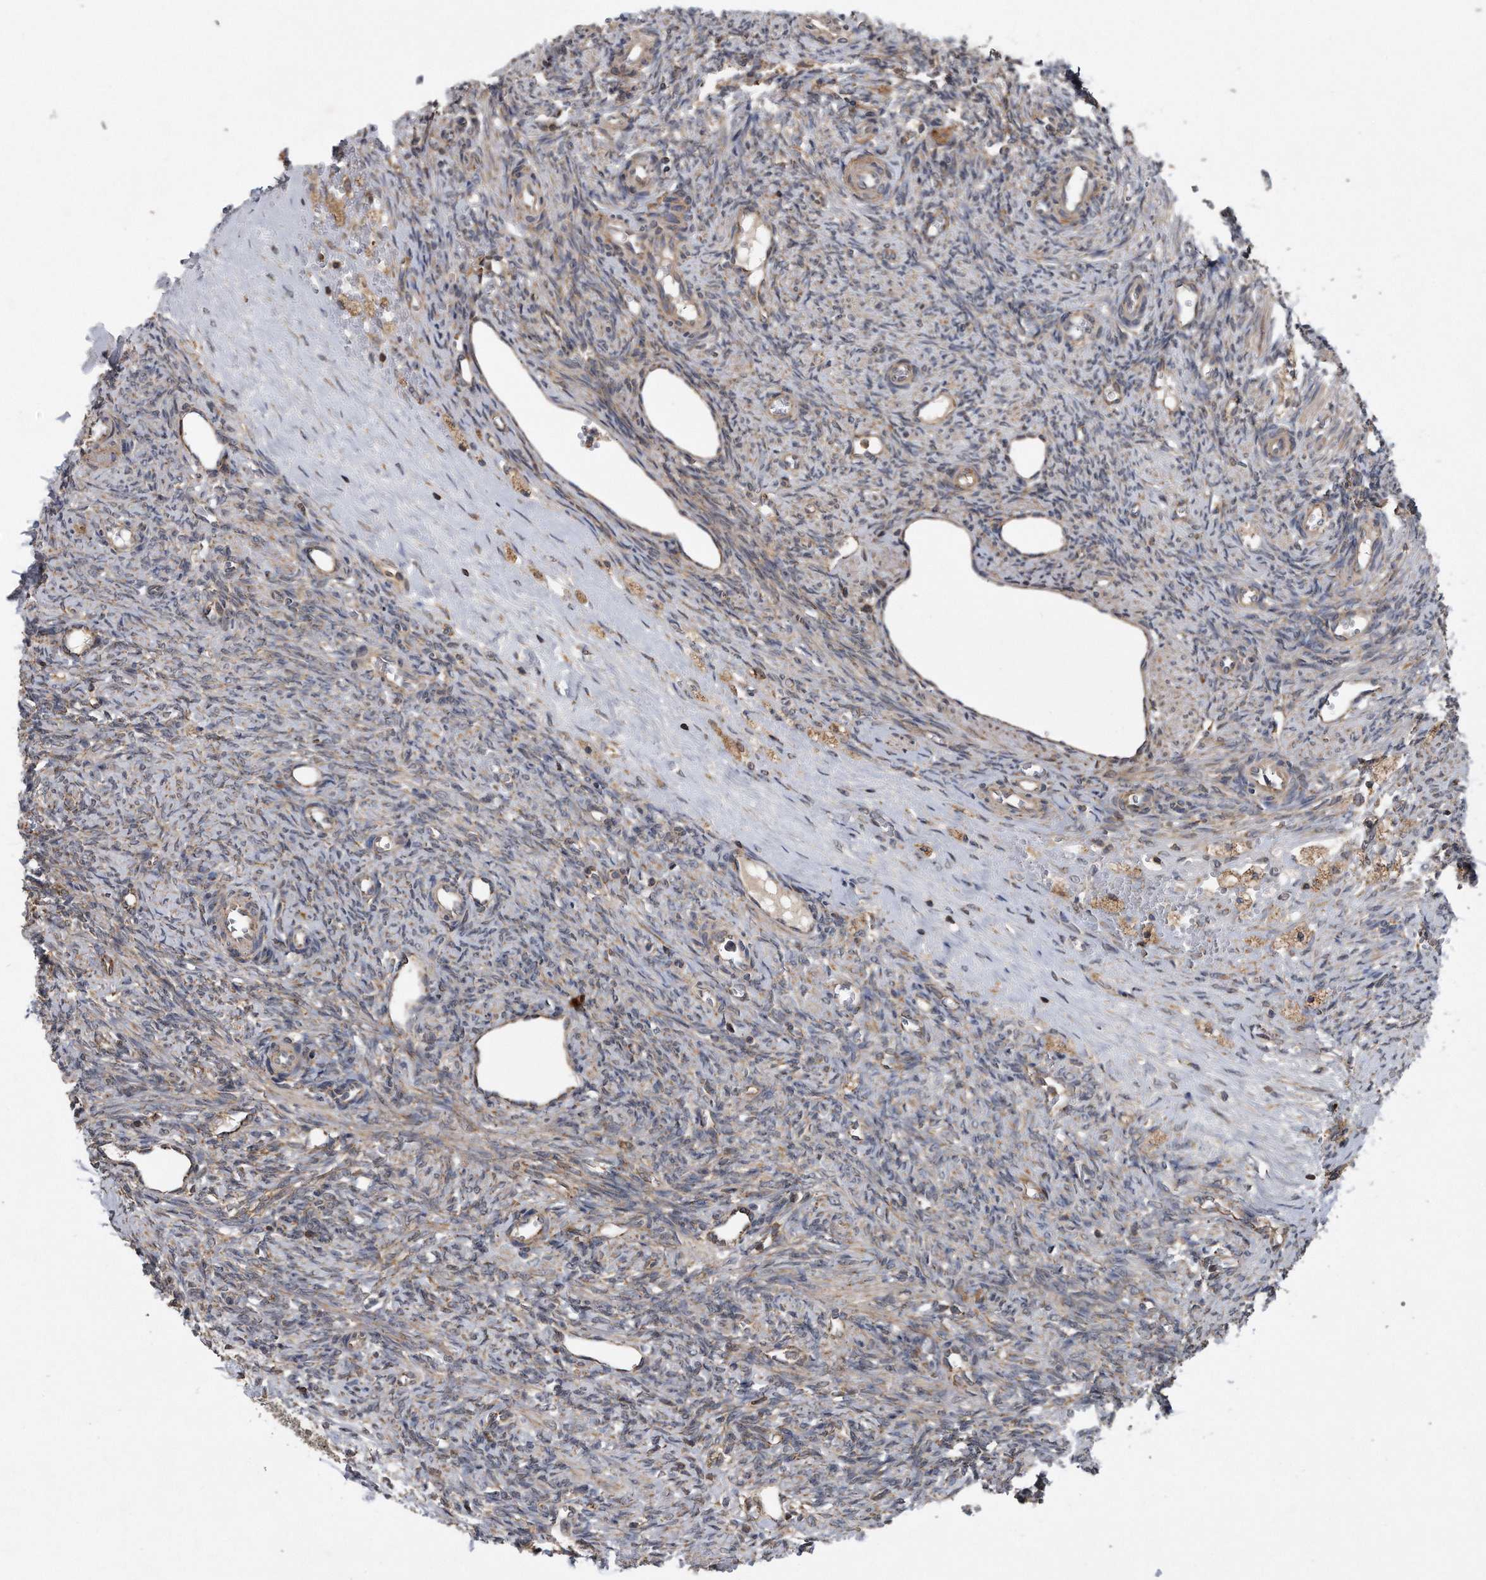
{"staining": {"intensity": "moderate", "quantity": ">75%", "location": "cytoplasmic/membranous"}, "tissue": "ovary", "cell_type": "Follicle cells", "image_type": "normal", "snomed": [{"axis": "morphology", "description": "Normal tissue, NOS"}, {"axis": "topography", "description": "Ovary"}], "caption": "Ovary stained with immunohistochemistry (IHC) displays moderate cytoplasmic/membranous staining in about >75% of follicle cells. The staining is performed using DAB (3,3'-diaminobenzidine) brown chromogen to label protein expression. The nuclei are counter-stained blue using hematoxylin.", "gene": "ALPK2", "patient": {"sex": "female", "age": 41}}